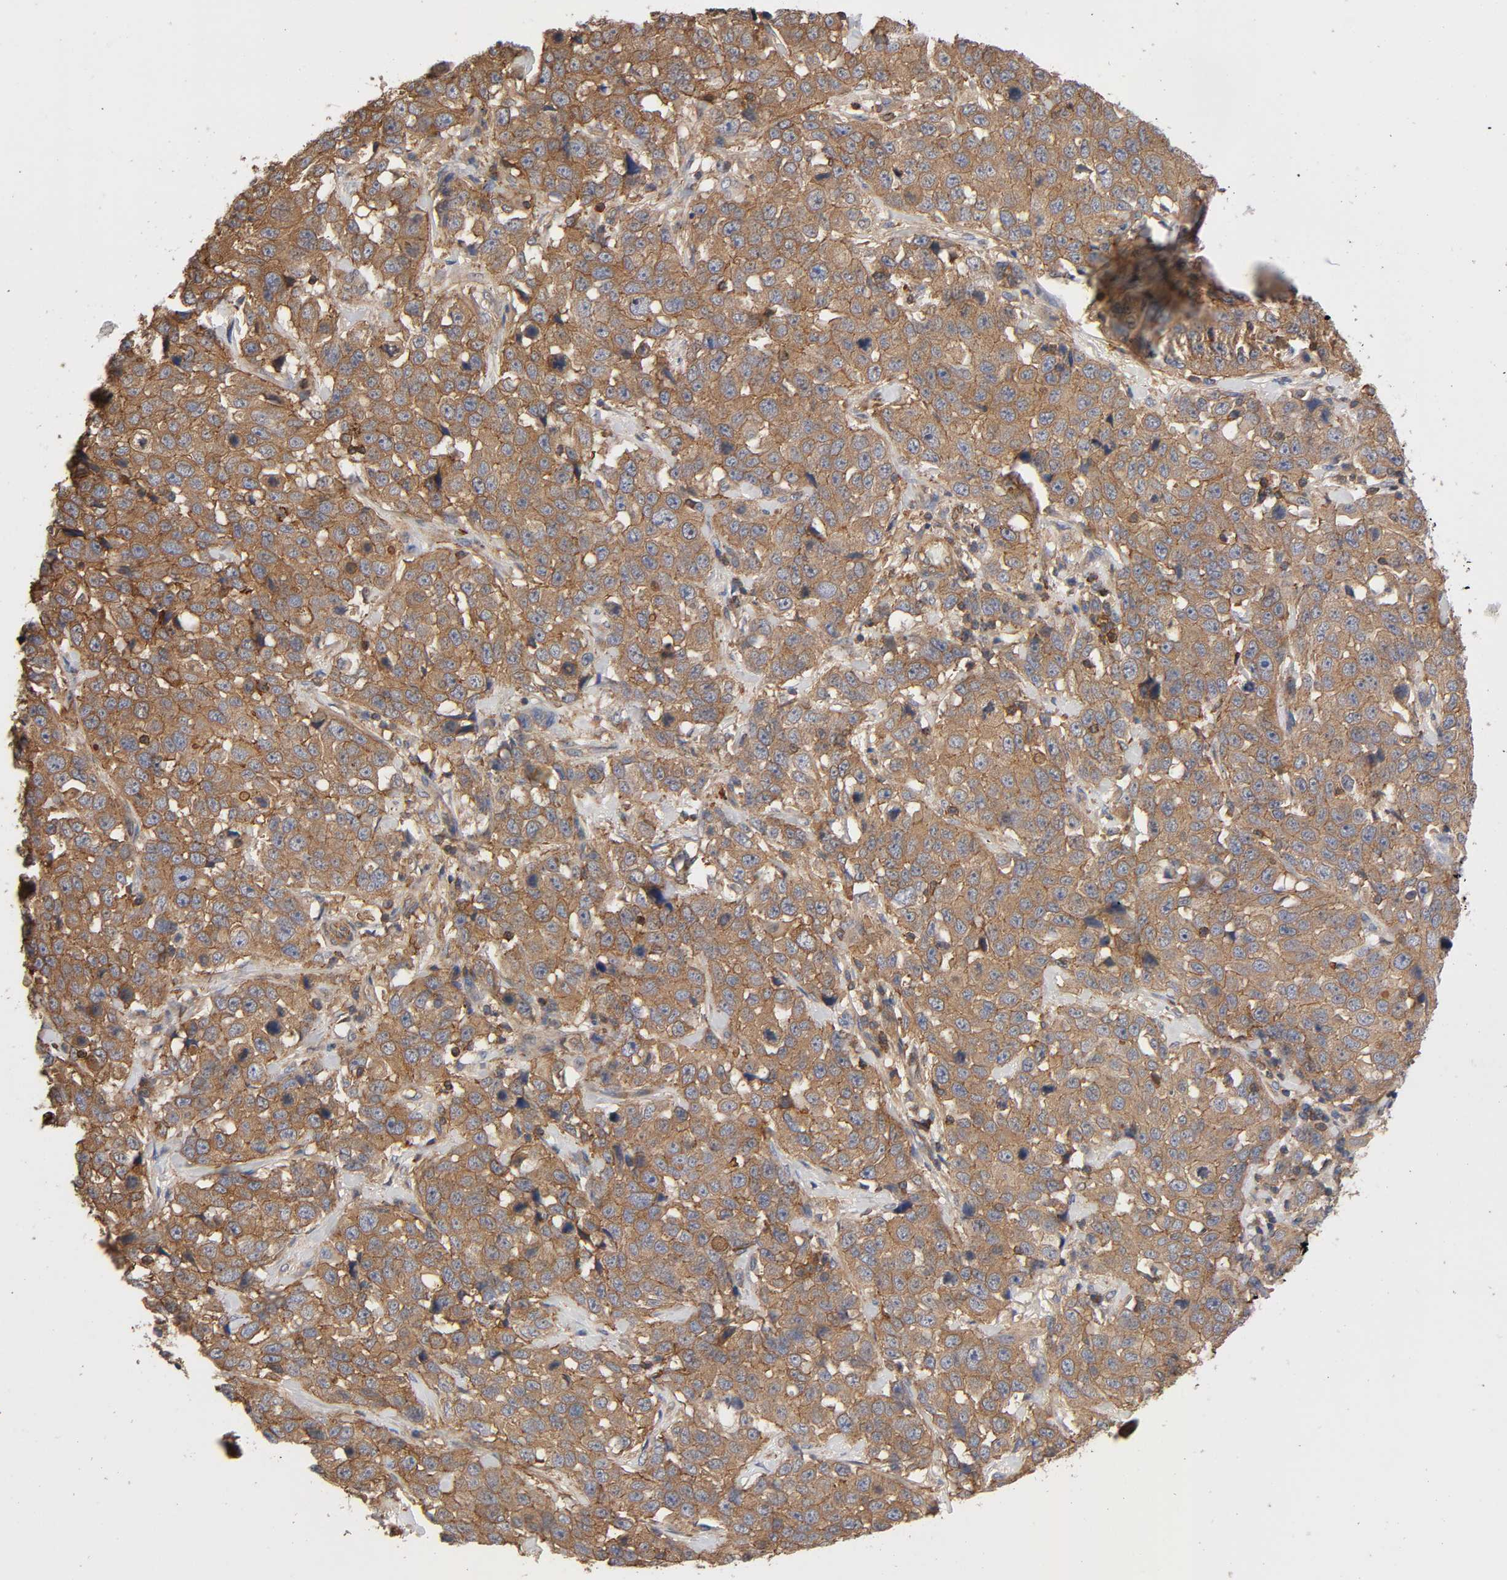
{"staining": {"intensity": "moderate", "quantity": ">75%", "location": "cytoplasmic/membranous"}, "tissue": "stomach cancer", "cell_type": "Tumor cells", "image_type": "cancer", "snomed": [{"axis": "morphology", "description": "Adenocarcinoma, NOS"}, {"axis": "topography", "description": "Stomach"}], "caption": "This is a micrograph of IHC staining of stomach cancer (adenocarcinoma), which shows moderate positivity in the cytoplasmic/membranous of tumor cells.", "gene": "LAMTOR2", "patient": {"sex": "male", "age": 48}}